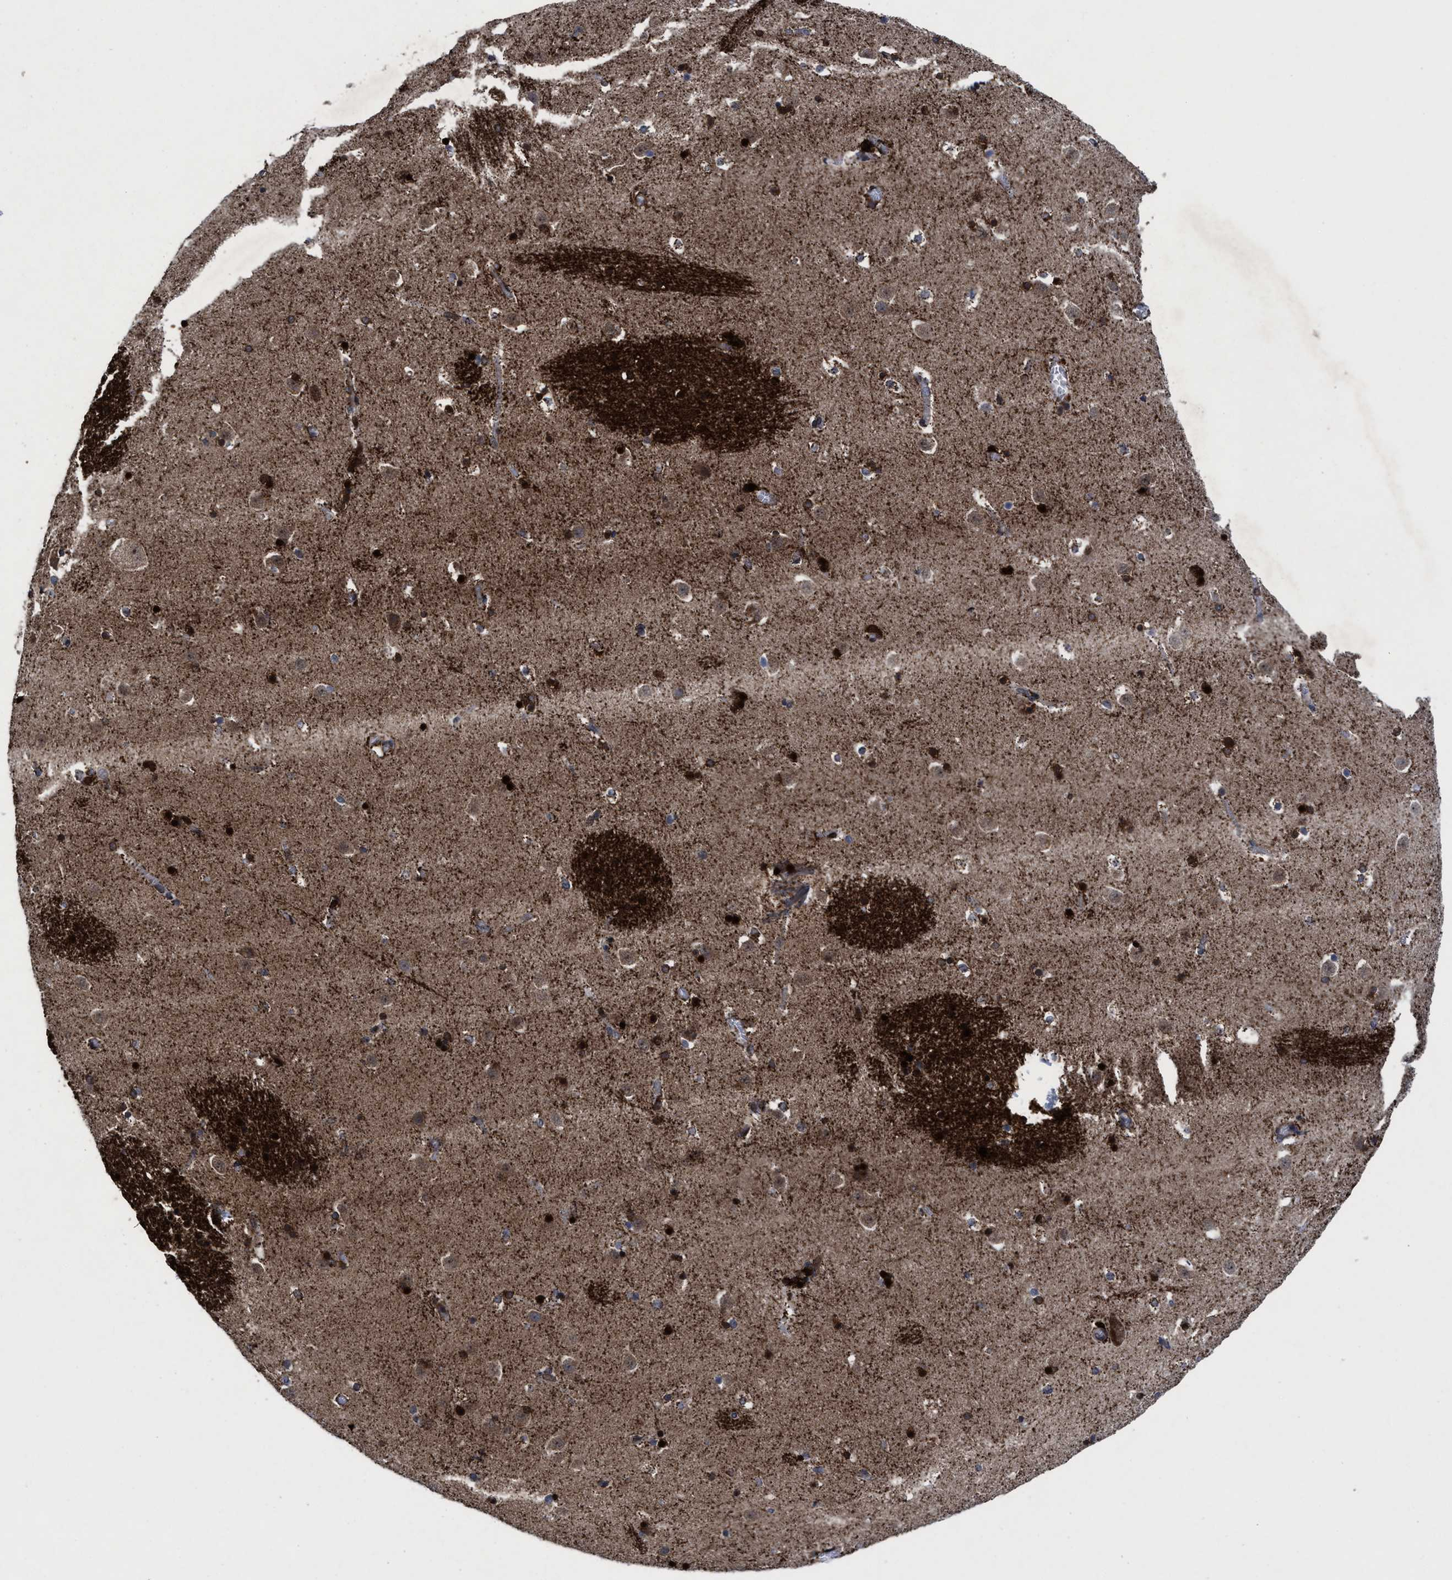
{"staining": {"intensity": "strong", "quantity": ">75%", "location": "cytoplasmic/membranous,nuclear"}, "tissue": "caudate", "cell_type": "Glial cells", "image_type": "normal", "snomed": [{"axis": "morphology", "description": "Normal tissue, NOS"}, {"axis": "topography", "description": "Lateral ventricle wall"}], "caption": "Protein staining of benign caudate exhibits strong cytoplasmic/membranous,nuclear expression in approximately >75% of glial cells.", "gene": "MRPL50", "patient": {"sex": "male", "age": 45}}